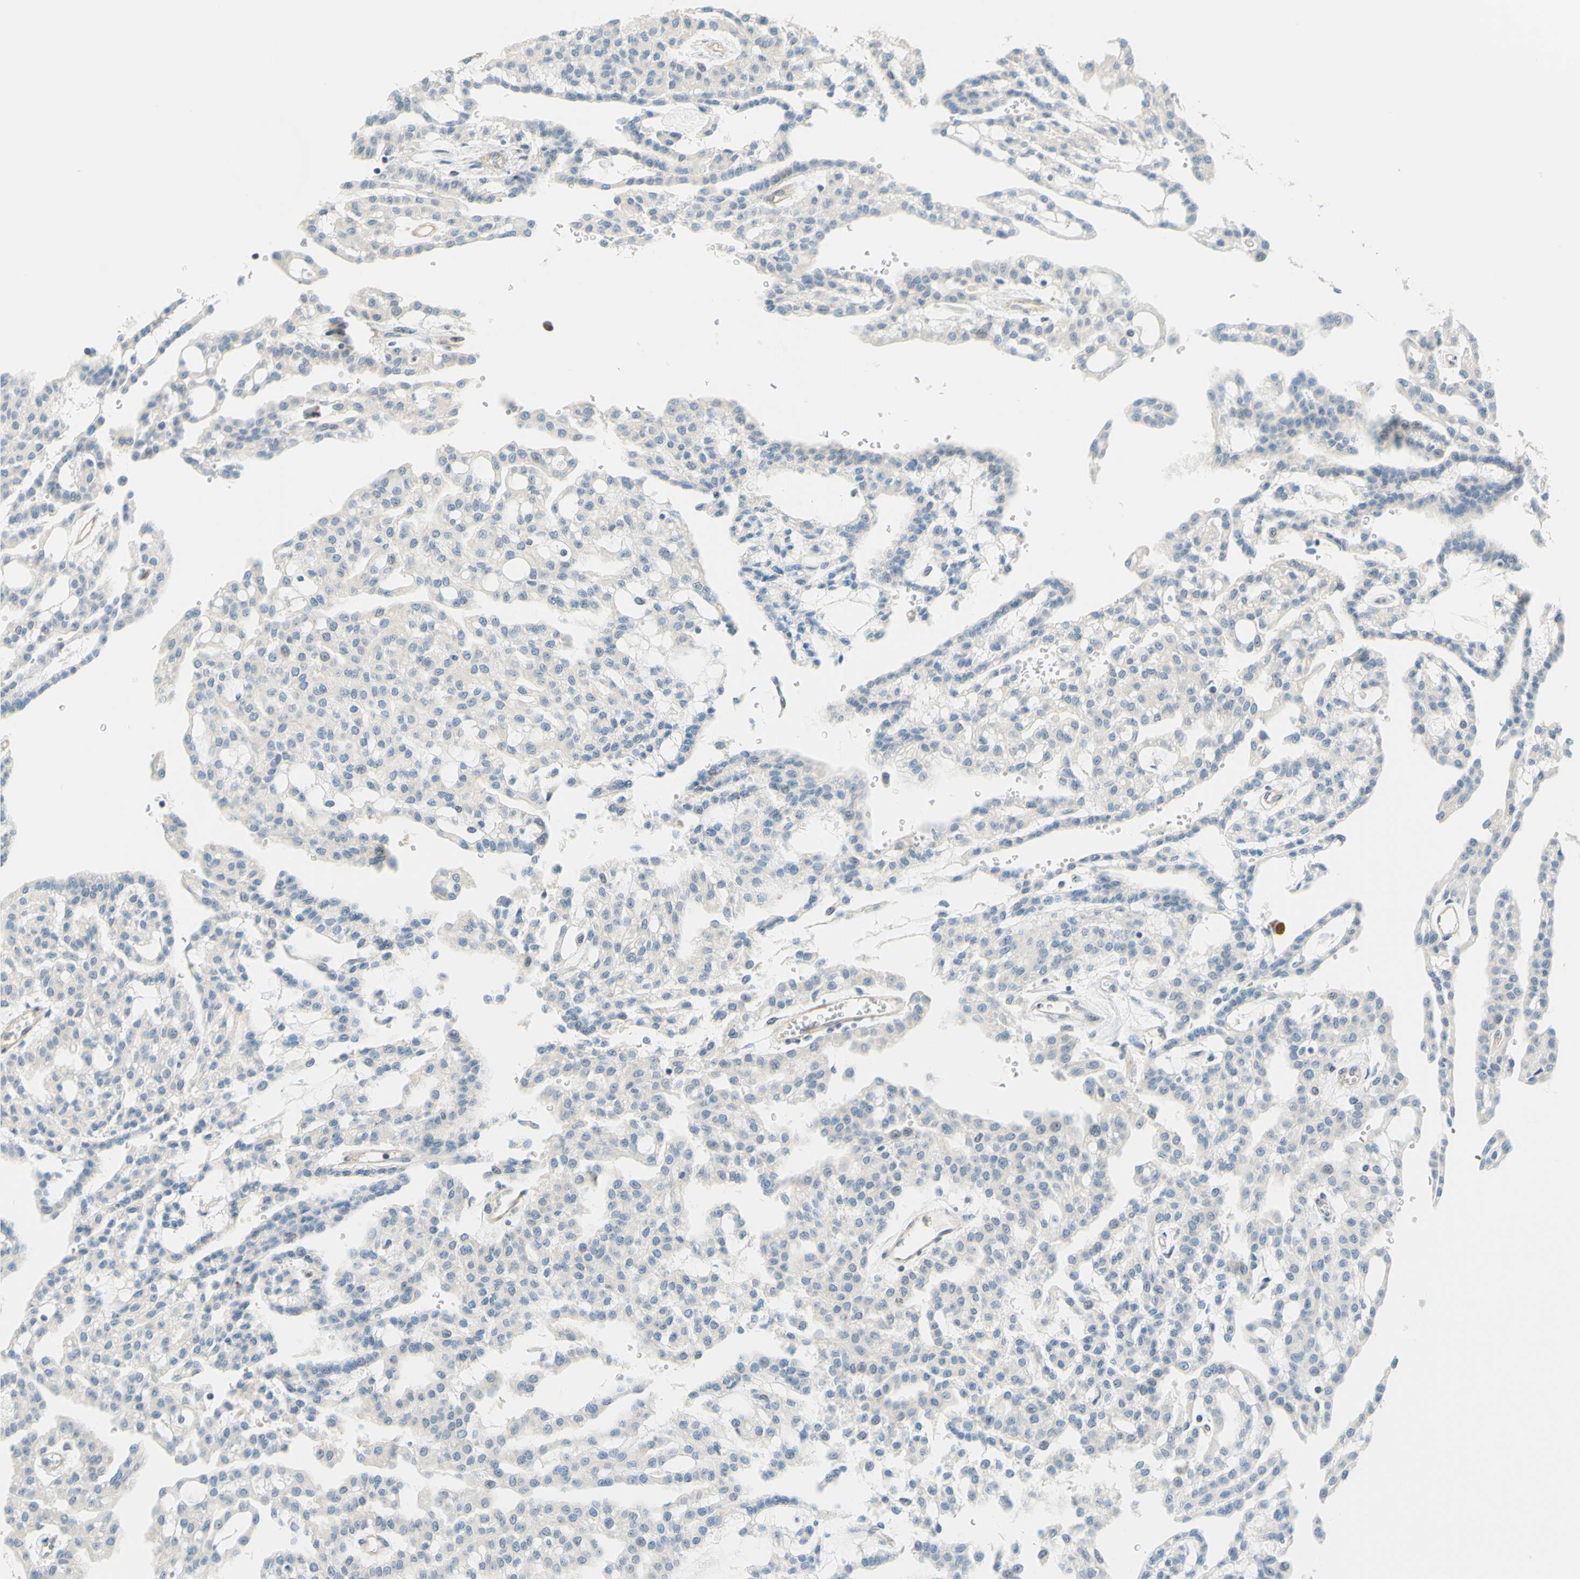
{"staining": {"intensity": "negative", "quantity": "none", "location": "none"}, "tissue": "renal cancer", "cell_type": "Tumor cells", "image_type": "cancer", "snomed": [{"axis": "morphology", "description": "Adenocarcinoma, NOS"}, {"axis": "topography", "description": "Kidney"}], "caption": "This image is of adenocarcinoma (renal) stained with IHC to label a protein in brown with the nuclei are counter-stained blue. There is no expression in tumor cells.", "gene": "C2CD2L", "patient": {"sex": "male", "age": 63}}